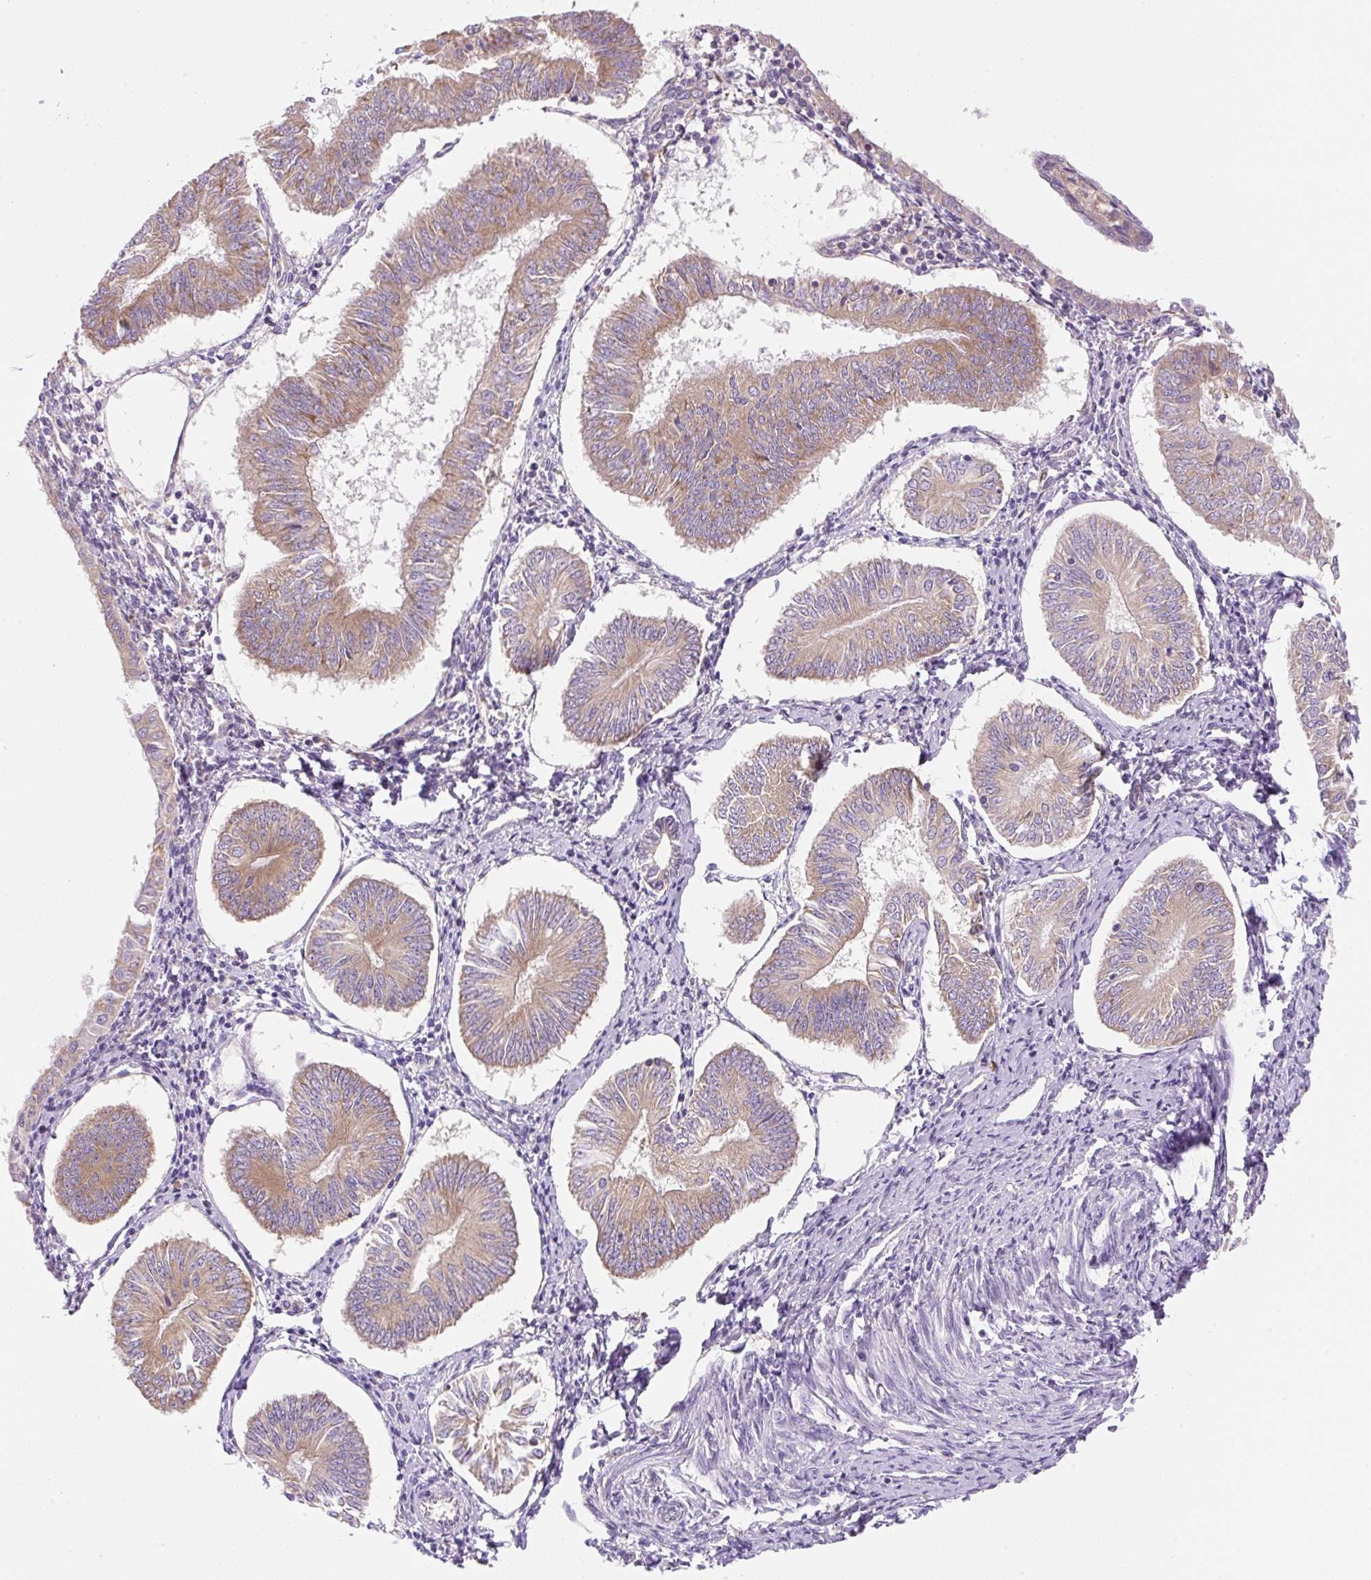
{"staining": {"intensity": "moderate", "quantity": "25%-75%", "location": "cytoplasmic/membranous"}, "tissue": "endometrial cancer", "cell_type": "Tumor cells", "image_type": "cancer", "snomed": [{"axis": "morphology", "description": "Adenocarcinoma, NOS"}, {"axis": "topography", "description": "Endometrium"}], "caption": "About 25%-75% of tumor cells in human adenocarcinoma (endometrial) demonstrate moderate cytoplasmic/membranous protein positivity as visualized by brown immunohistochemical staining.", "gene": "RPL18A", "patient": {"sex": "female", "age": 58}}